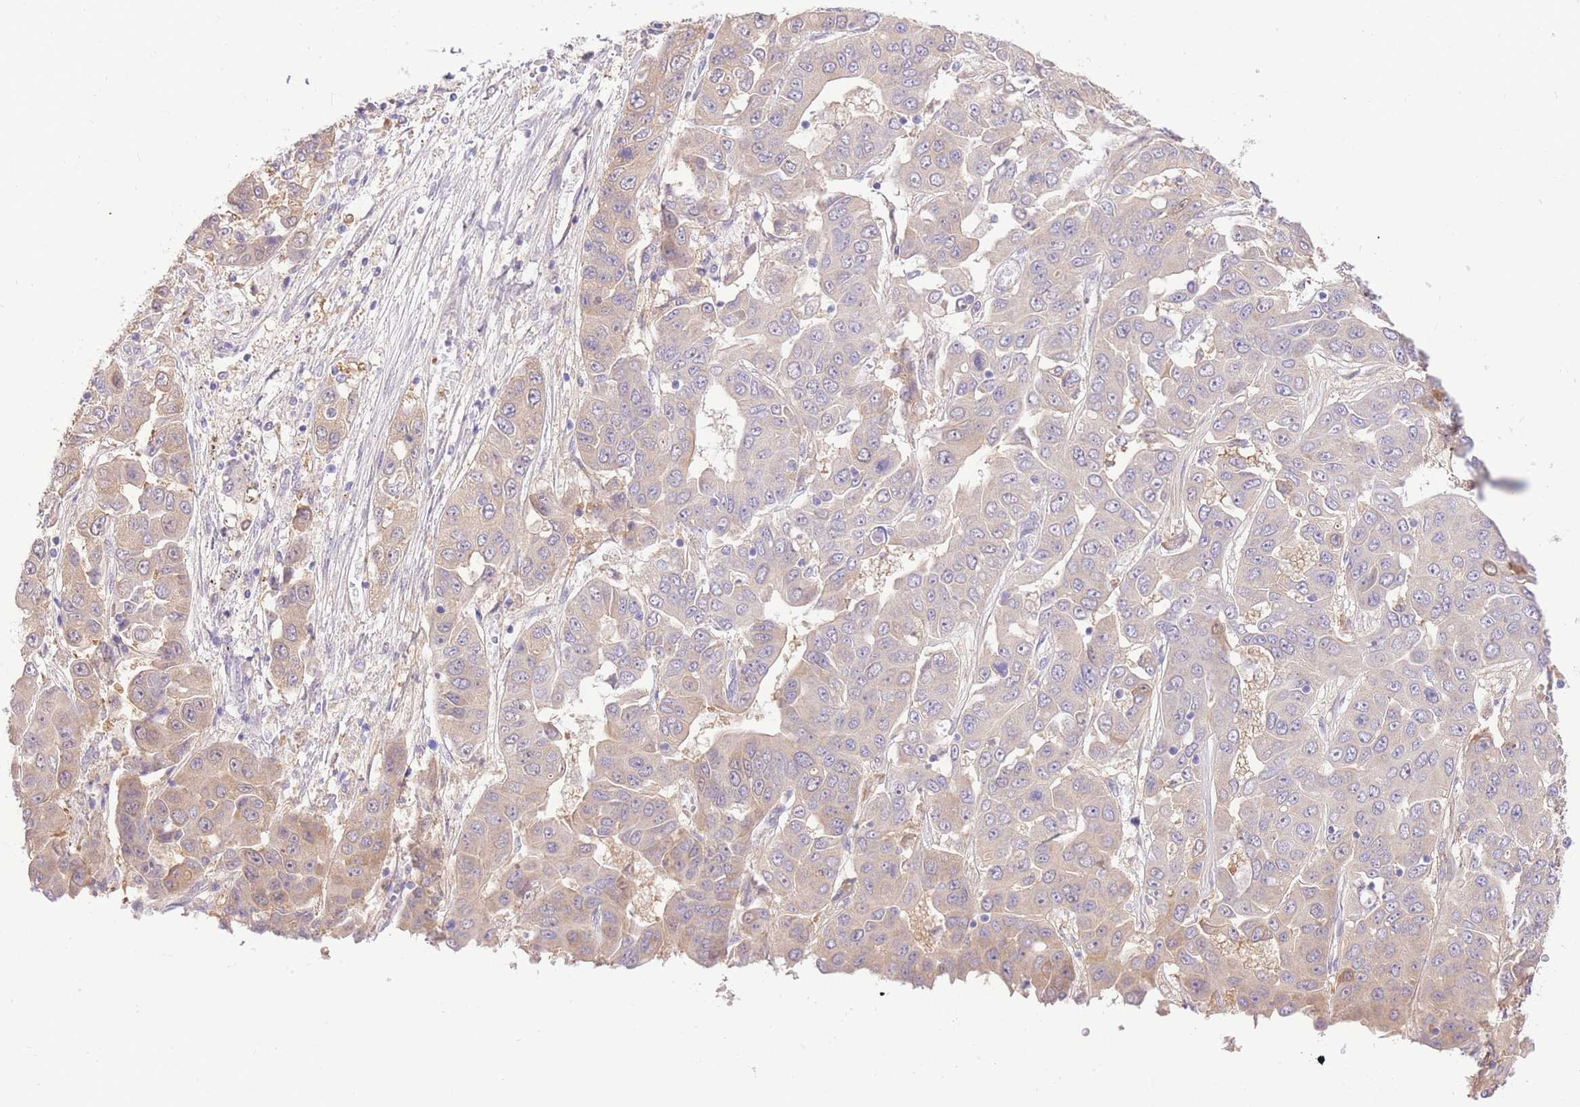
{"staining": {"intensity": "weak", "quantity": "<25%", "location": "cytoplasmic/membranous"}, "tissue": "liver cancer", "cell_type": "Tumor cells", "image_type": "cancer", "snomed": [{"axis": "morphology", "description": "Cholangiocarcinoma"}, {"axis": "topography", "description": "Liver"}], "caption": "This is an immunohistochemistry image of human liver cancer. There is no staining in tumor cells.", "gene": "LIPH", "patient": {"sex": "female", "age": 52}}